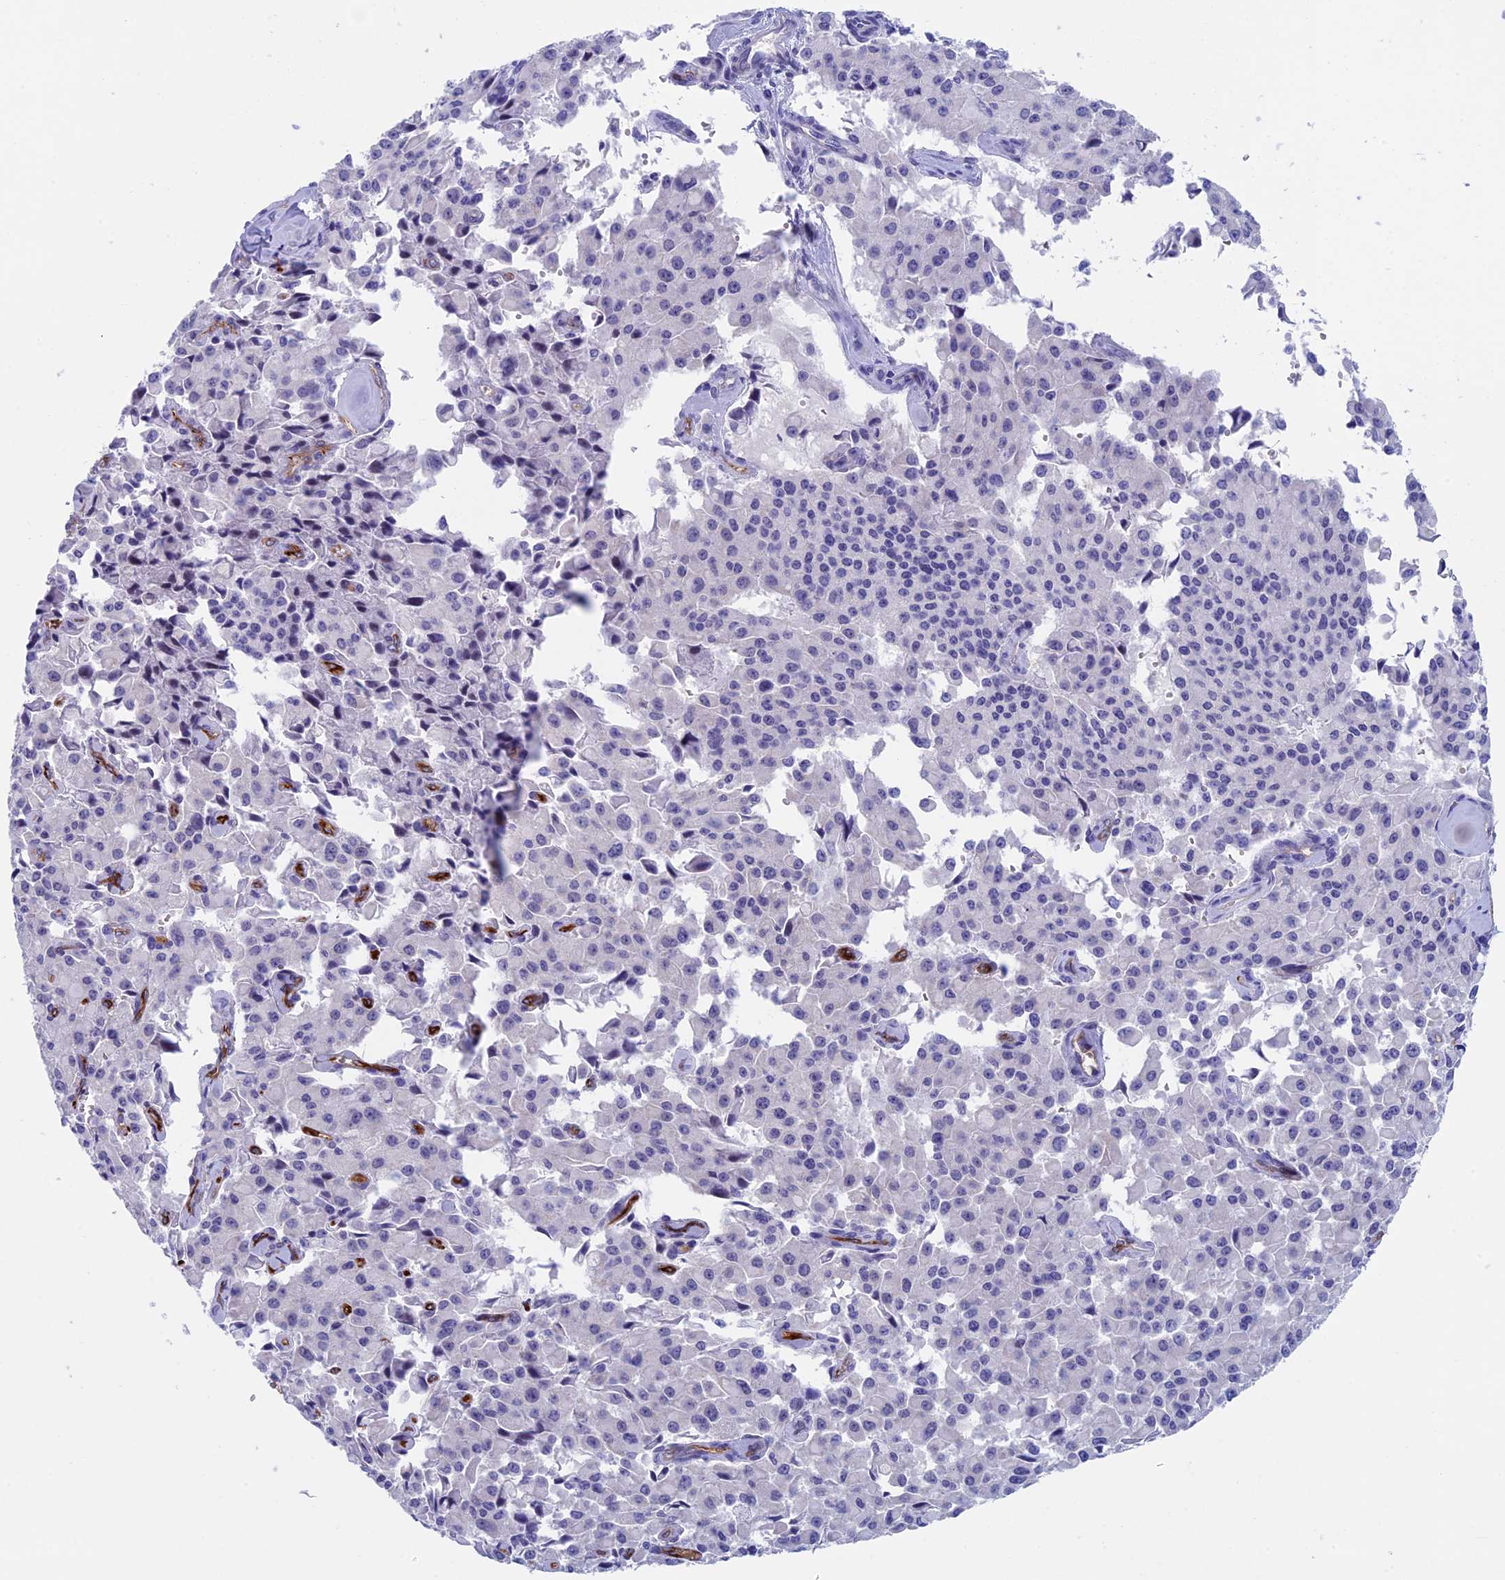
{"staining": {"intensity": "negative", "quantity": "none", "location": "none"}, "tissue": "pancreatic cancer", "cell_type": "Tumor cells", "image_type": "cancer", "snomed": [{"axis": "morphology", "description": "Adenocarcinoma, NOS"}, {"axis": "topography", "description": "Pancreas"}], "caption": "A micrograph of human adenocarcinoma (pancreatic) is negative for staining in tumor cells. (DAB (3,3'-diaminobenzidine) immunohistochemistry visualized using brightfield microscopy, high magnification).", "gene": "INSYN1", "patient": {"sex": "male", "age": 65}}